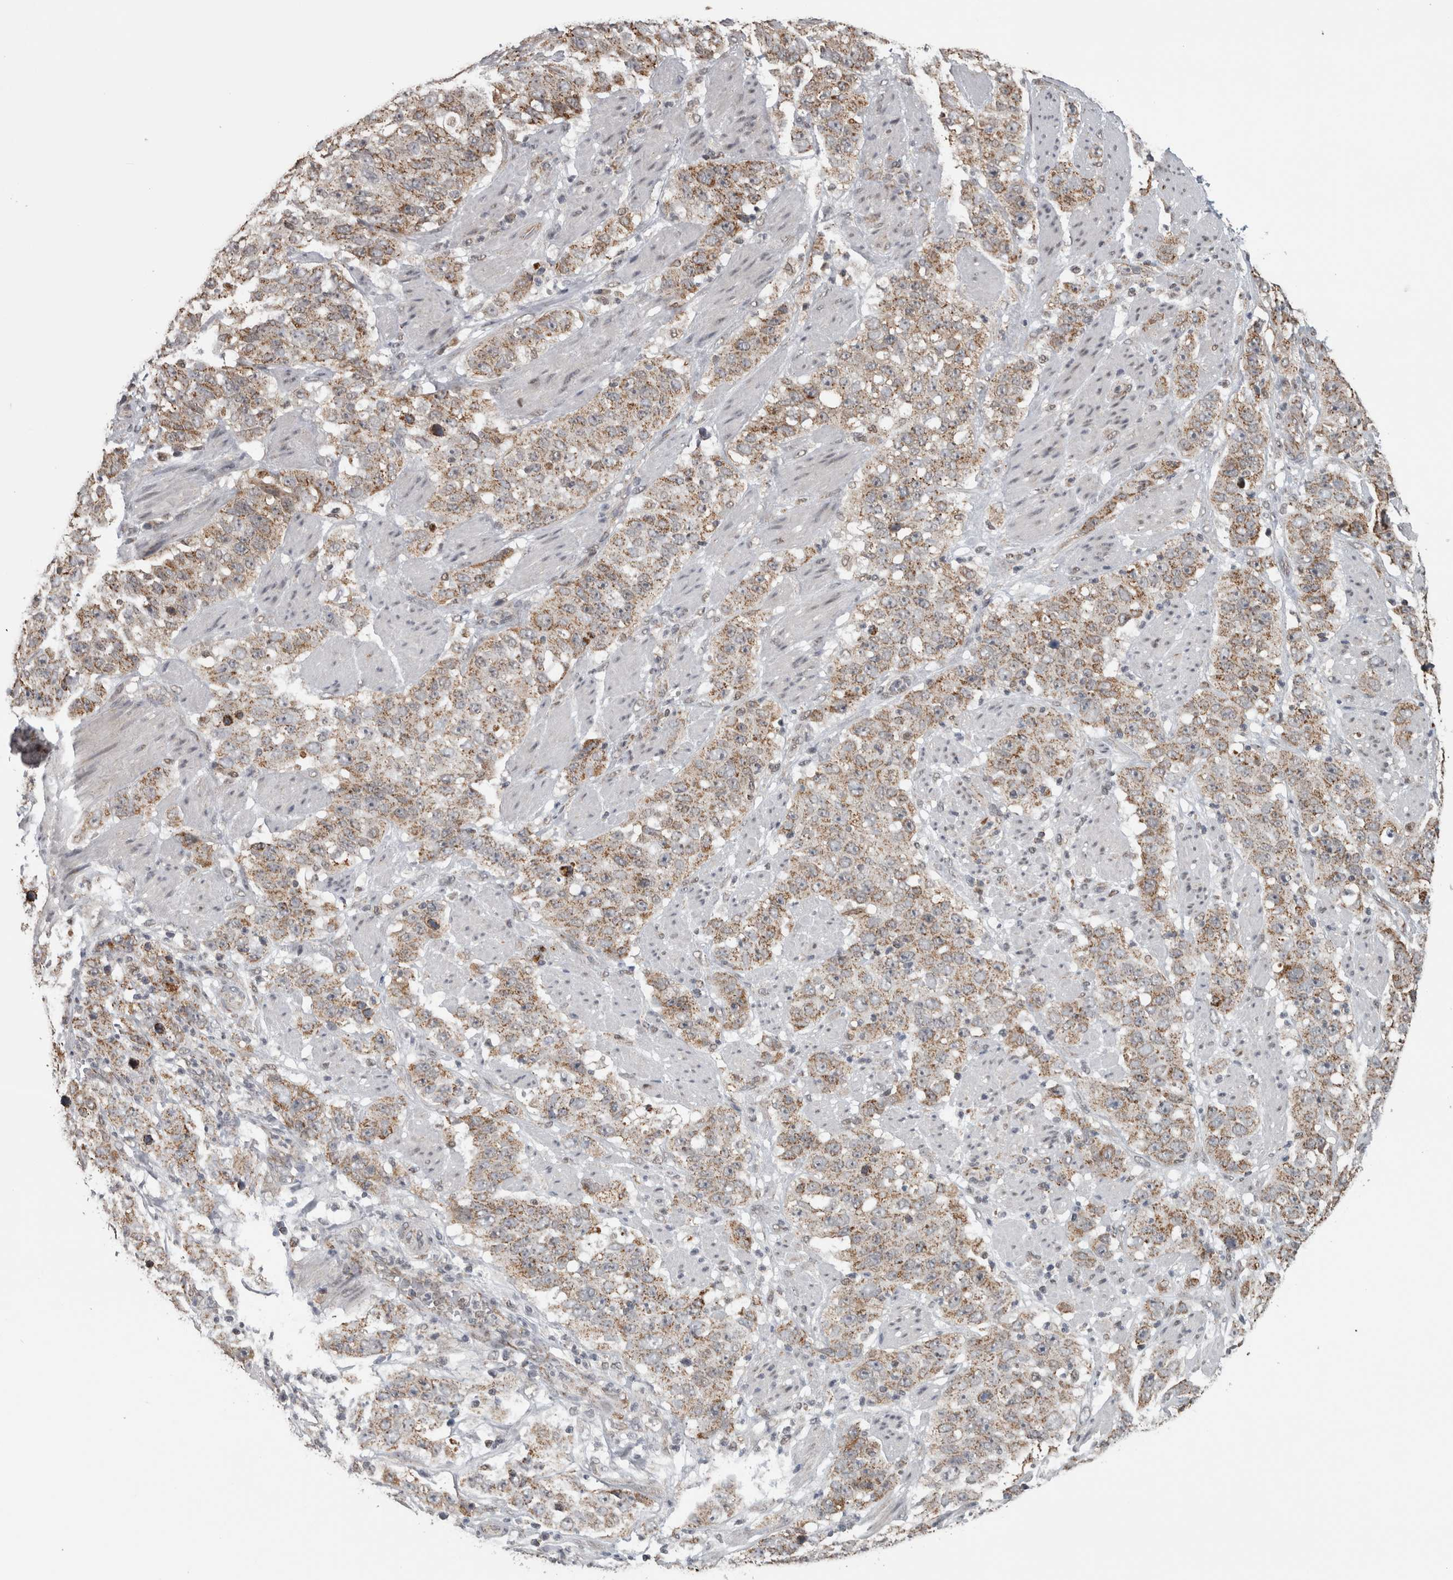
{"staining": {"intensity": "weak", "quantity": ">75%", "location": "cytoplasmic/membranous"}, "tissue": "stomach cancer", "cell_type": "Tumor cells", "image_type": "cancer", "snomed": [{"axis": "morphology", "description": "Adenocarcinoma, NOS"}, {"axis": "topography", "description": "Stomach"}], "caption": "Stomach cancer stained with a protein marker reveals weak staining in tumor cells.", "gene": "OR2K2", "patient": {"sex": "male", "age": 48}}